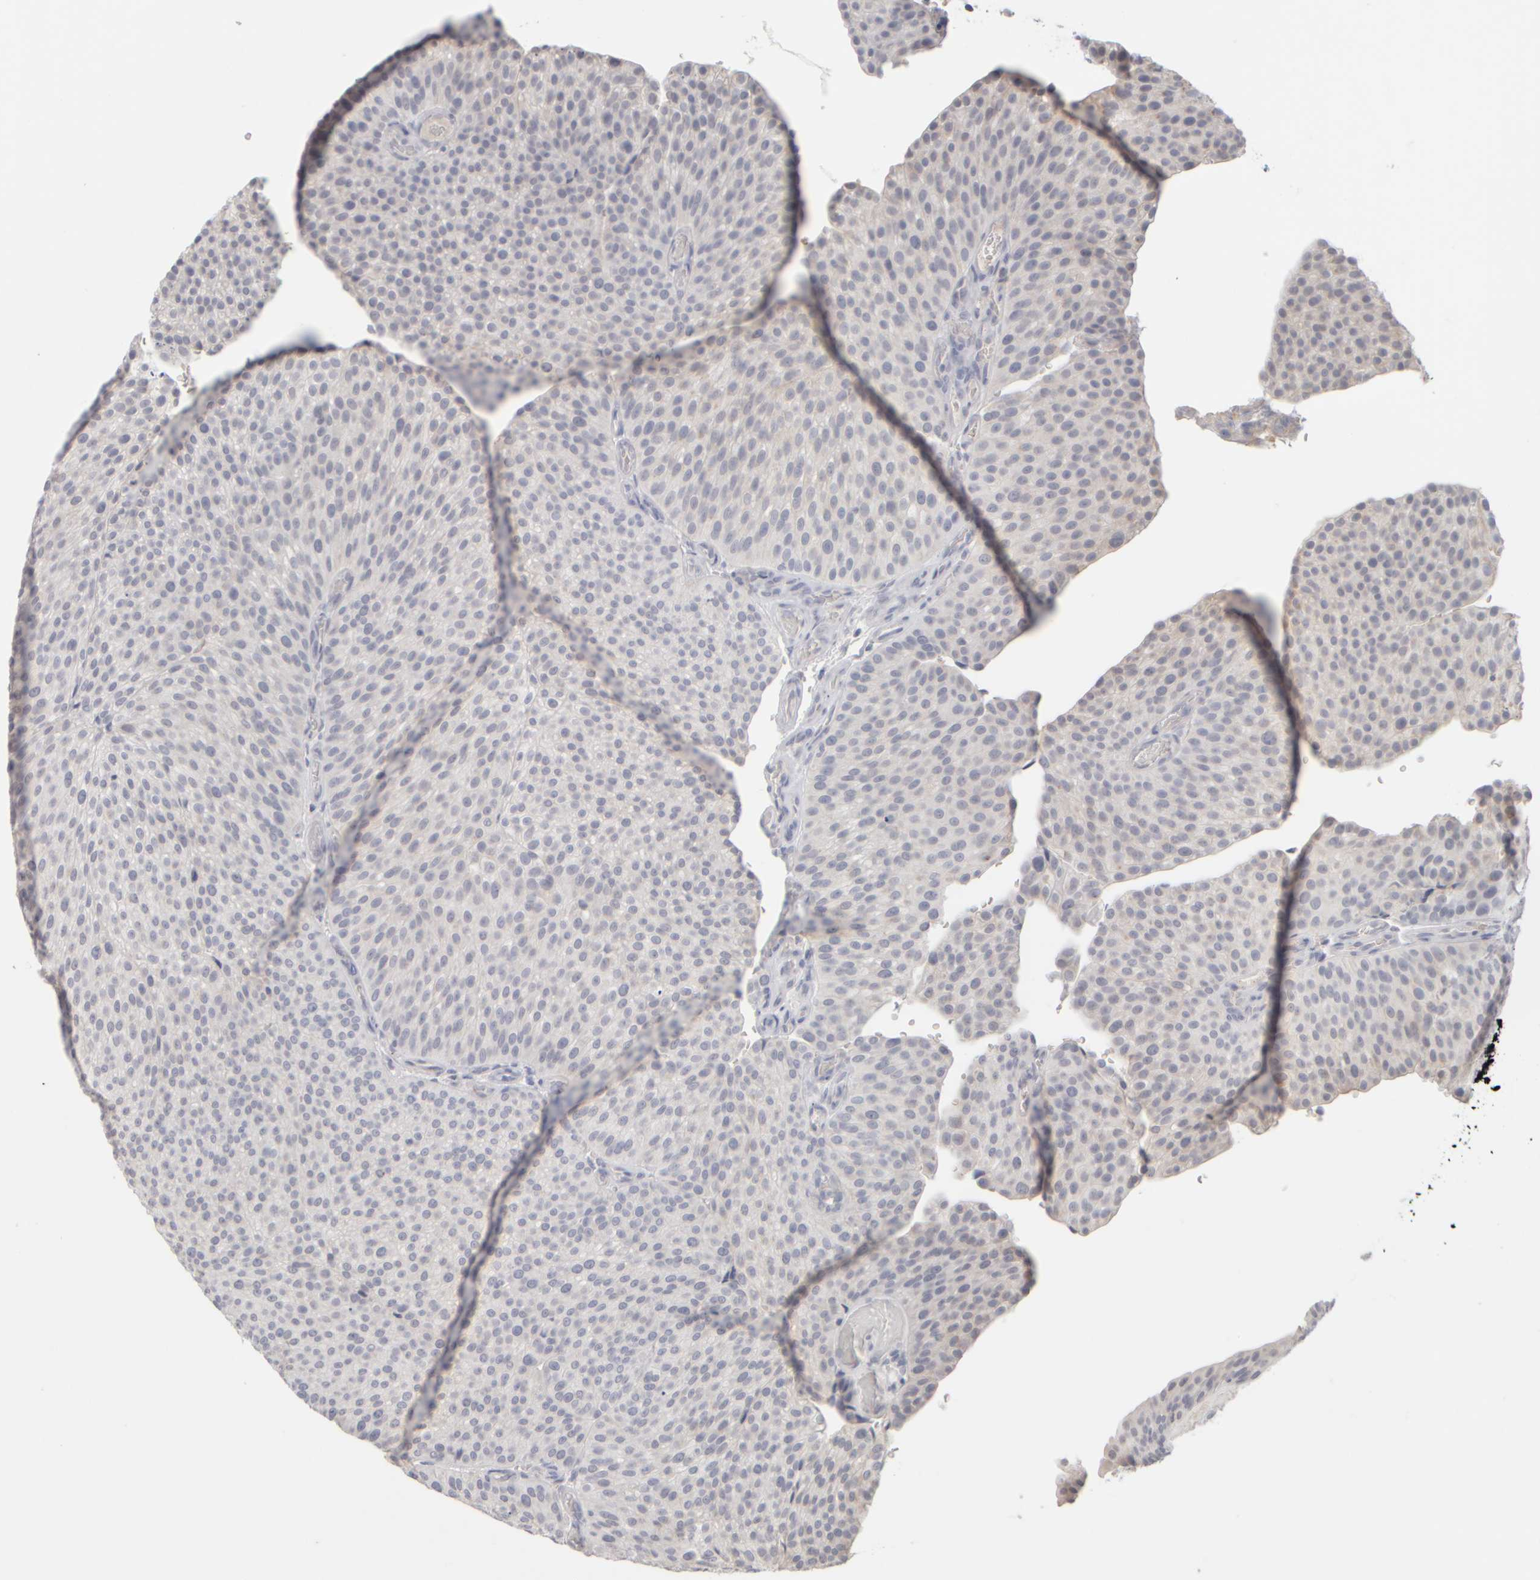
{"staining": {"intensity": "negative", "quantity": "none", "location": "none"}, "tissue": "urothelial cancer", "cell_type": "Tumor cells", "image_type": "cancer", "snomed": [{"axis": "morphology", "description": "Normal tissue, NOS"}, {"axis": "morphology", "description": "Urothelial carcinoma, Low grade"}, {"axis": "topography", "description": "Smooth muscle"}, {"axis": "topography", "description": "Urinary bladder"}], "caption": "DAB (3,3'-diaminobenzidine) immunohistochemical staining of human urothelial cancer demonstrates no significant expression in tumor cells. (Brightfield microscopy of DAB immunohistochemistry (IHC) at high magnification).", "gene": "ZNF112", "patient": {"sex": "male", "age": 60}}